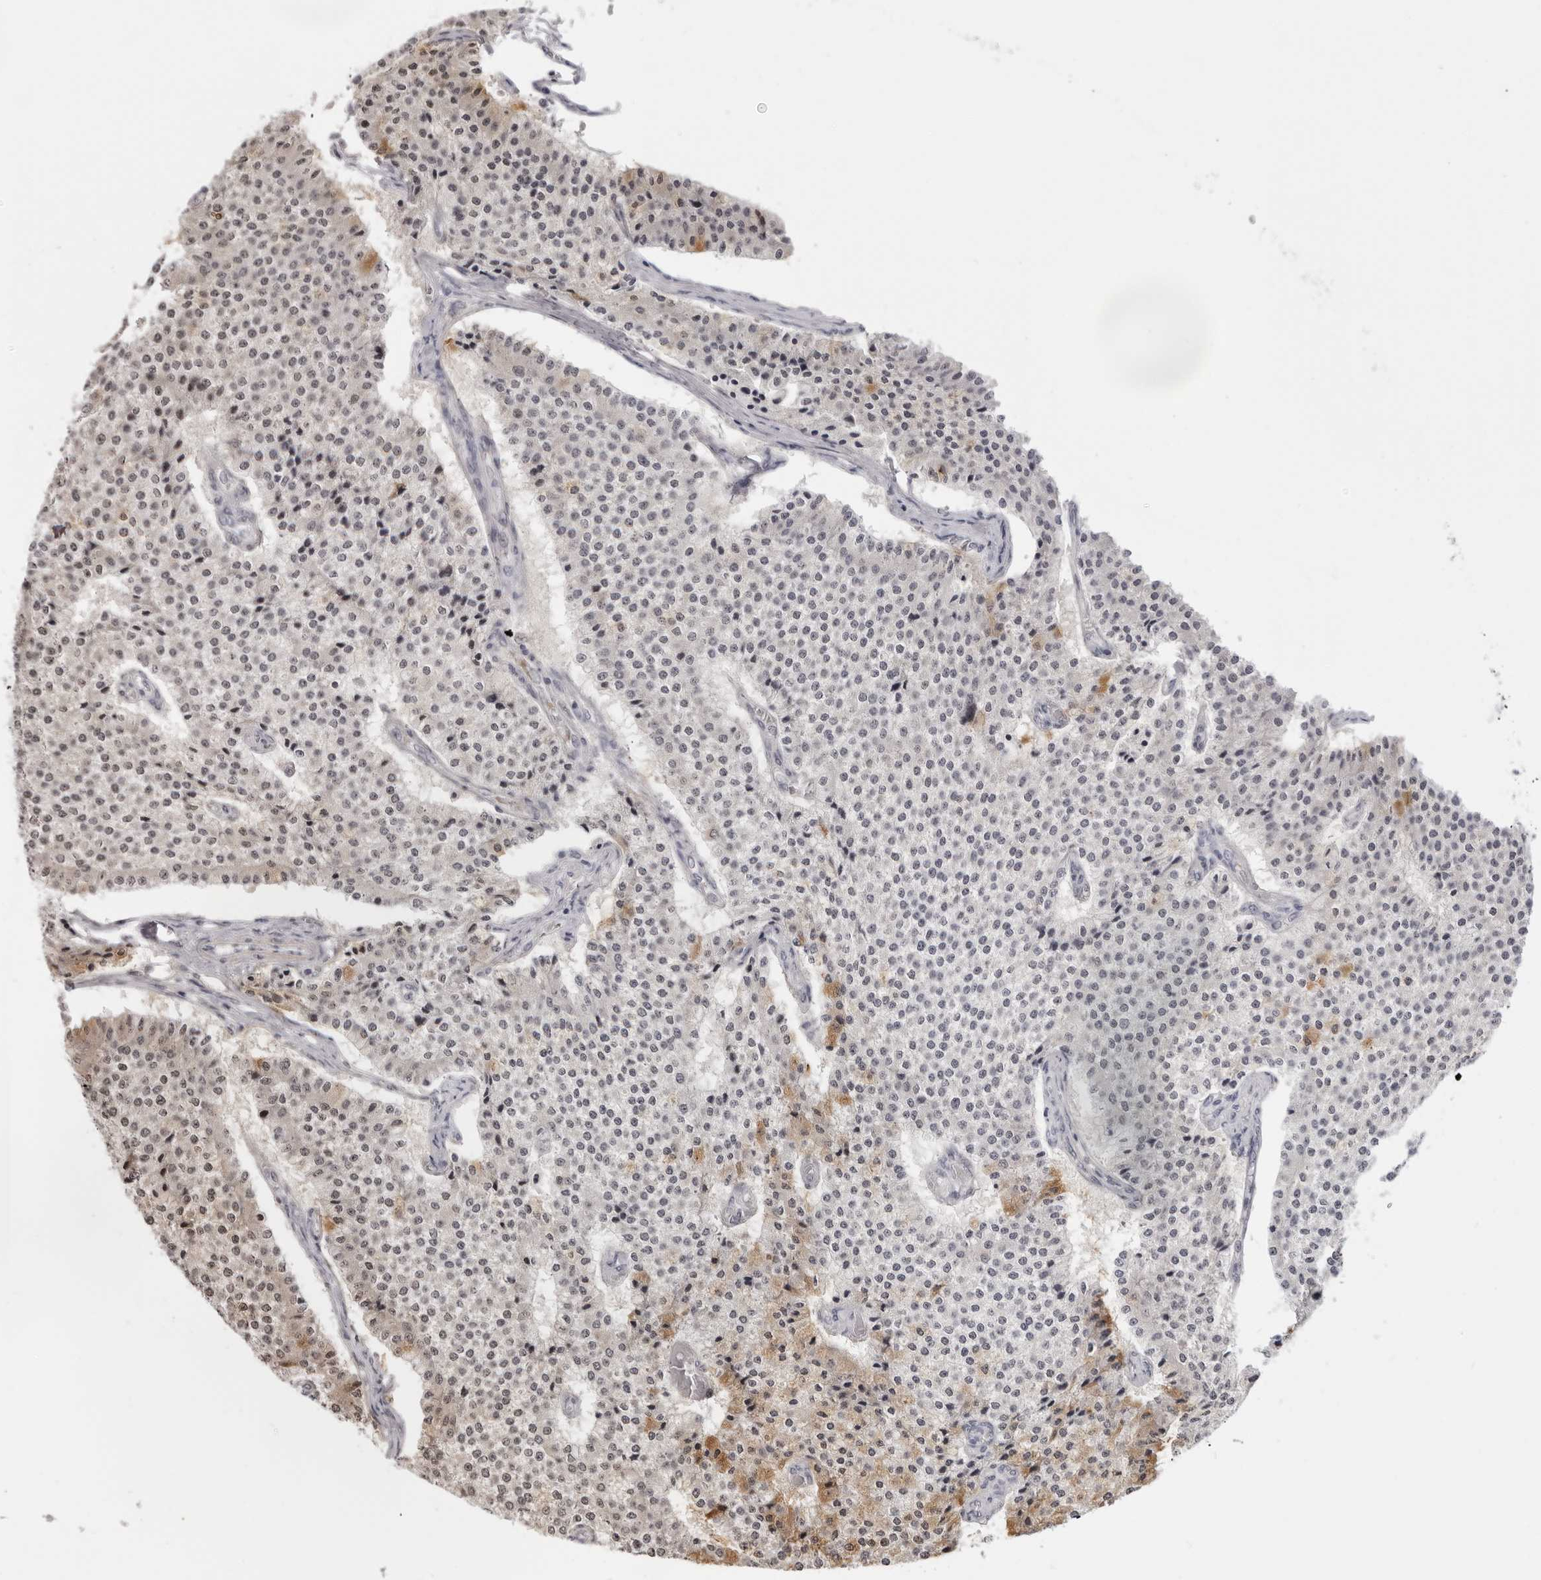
{"staining": {"intensity": "moderate", "quantity": "25%-75%", "location": "cytoplasmic/membranous,nuclear"}, "tissue": "carcinoid", "cell_type": "Tumor cells", "image_type": "cancer", "snomed": [{"axis": "morphology", "description": "Carcinoid, malignant, NOS"}, {"axis": "topography", "description": "Colon"}], "caption": "A photomicrograph of carcinoid stained for a protein reveals moderate cytoplasmic/membranous and nuclear brown staining in tumor cells. Nuclei are stained in blue.", "gene": "SRGAP2", "patient": {"sex": "female", "age": 52}}